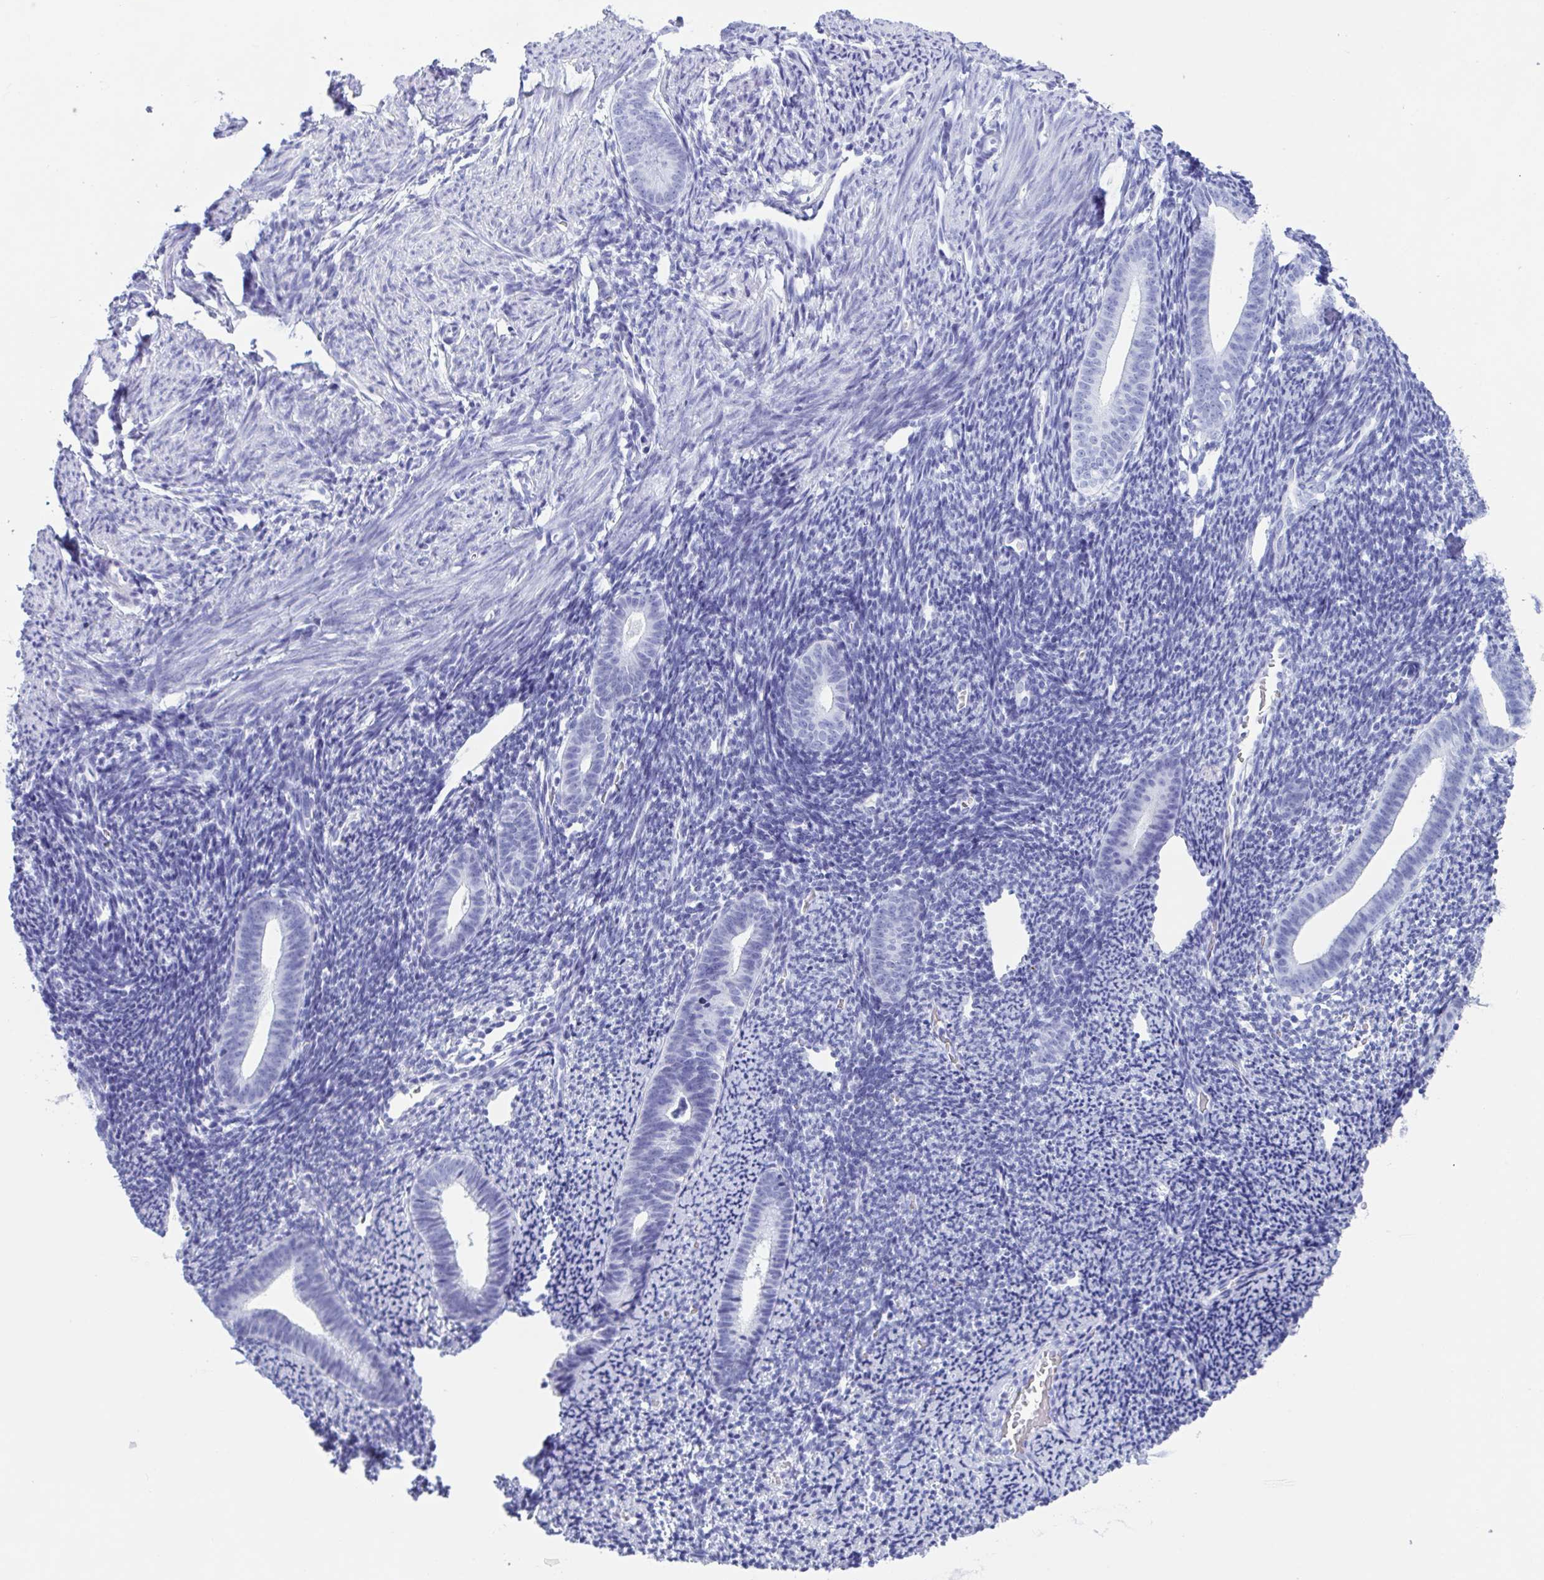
{"staining": {"intensity": "negative", "quantity": "none", "location": "none"}, "tissue": "endometrium", "cell_type": "Cells in endometrial stroma", "image_type": "normal", "snomed": [{"axis": "morphology", "description": "Normal tissue, NOS"}, {"axis": "topography", "description": "Endometrium"}], "caption": "The micrograph demonstrates no staining of cells in endometrial stroma in unremarkable endometrium. (DAB IHC visualized using brightfield microscopy, high magnification).", "gene": "ZNF850", "patient": {"sex": "female", "age": 39}}